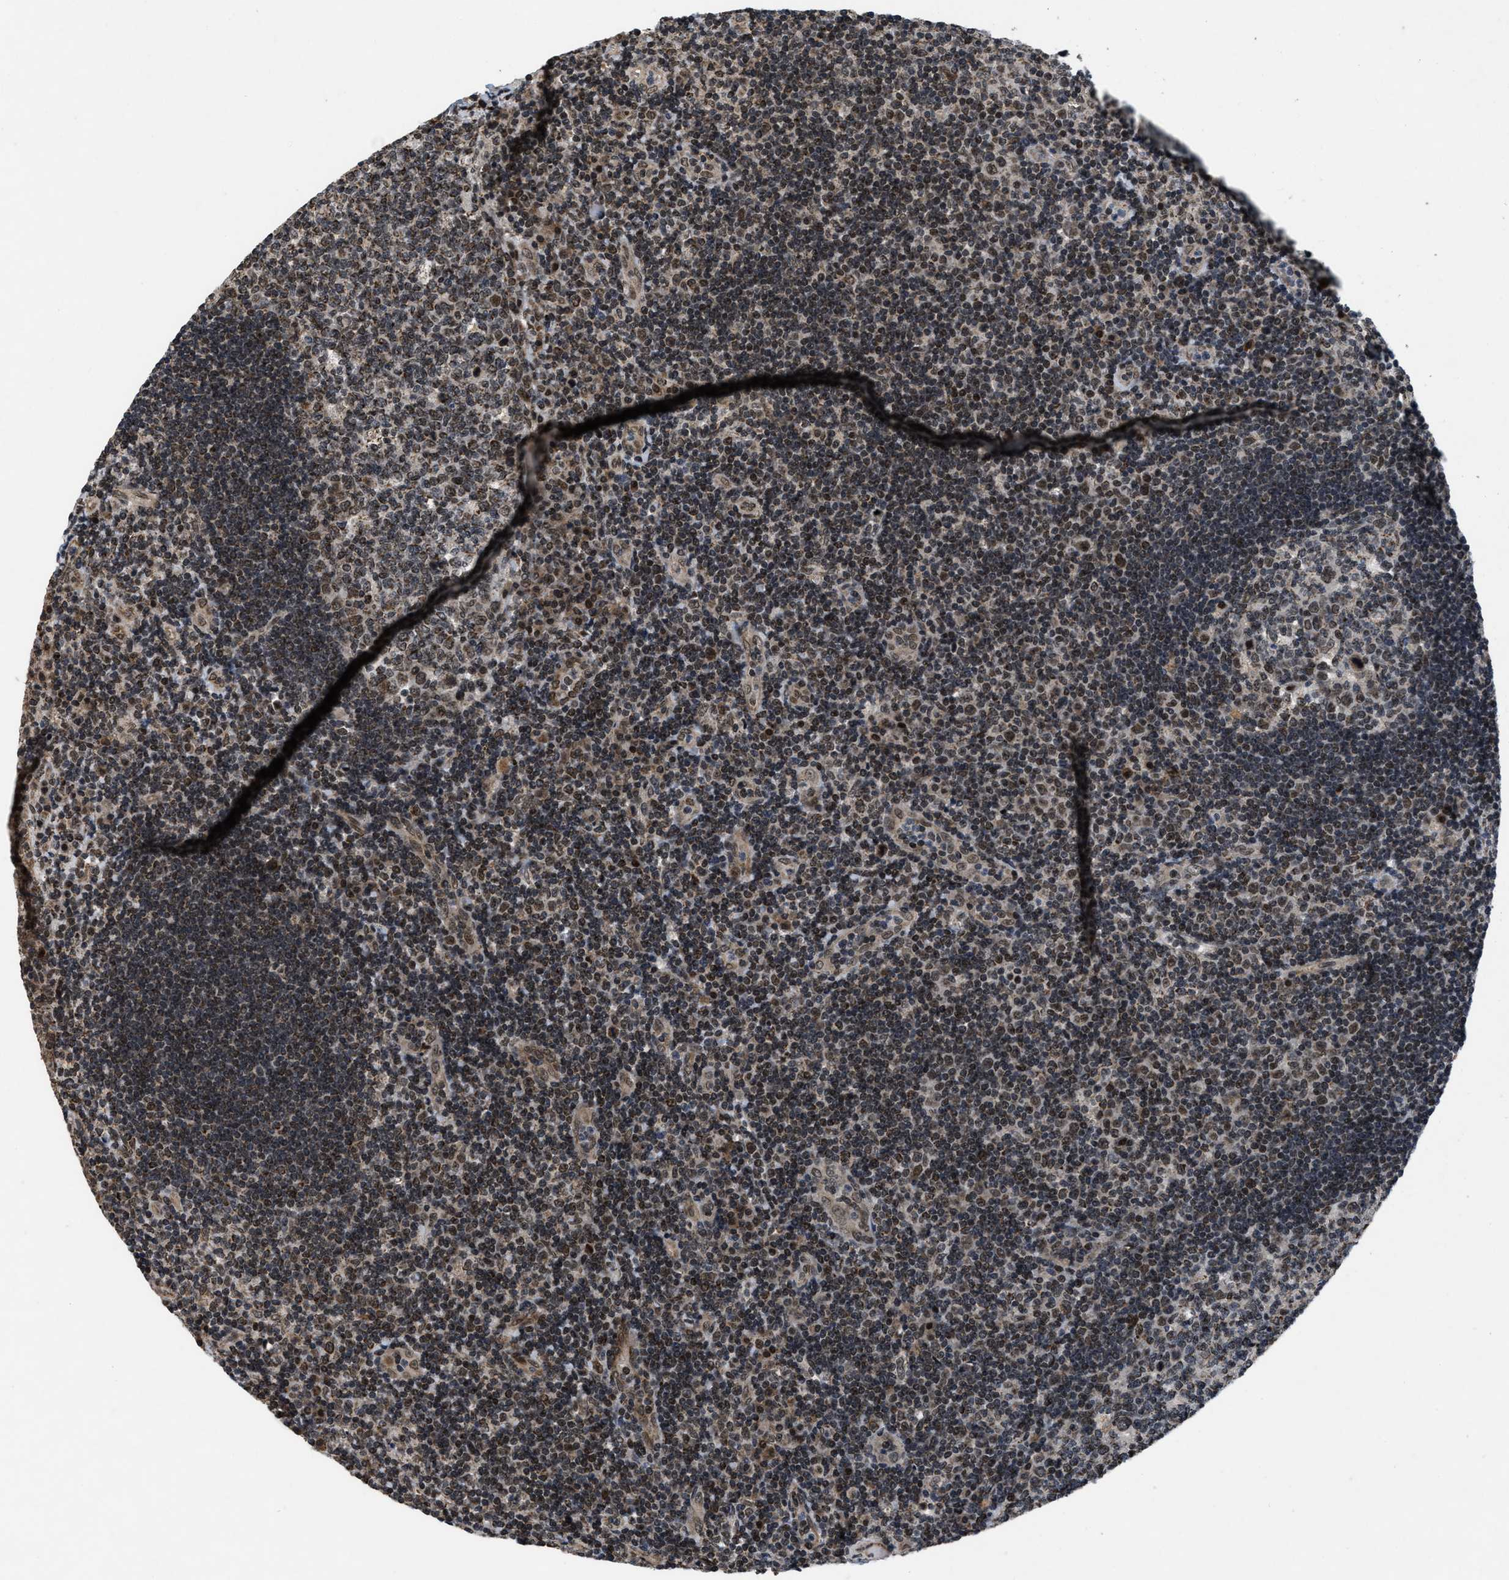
{"staining": {"intensity": "moderate", "quantity": ">75%", "location": "nuclear"}, "tissue": "tonsil", "cell_type": "Germinal center cells", "image_type": "normal", "snomed": [{"axis": "morphology", "description": "Normal tissue, NOS"}, {"axis": "topography", "description": "Tonsil"}], "caption": "A brown stain shows moderate nuclear expression of a protein in germinal center cells of benign tonsil. The staining is performed using DAB brown chromogen to label protein expression. The nuclei are counter-stained blue using hematoxylin.", "gene": "ZNHIT1", "patient": {"sex": "female", "age": 40}}